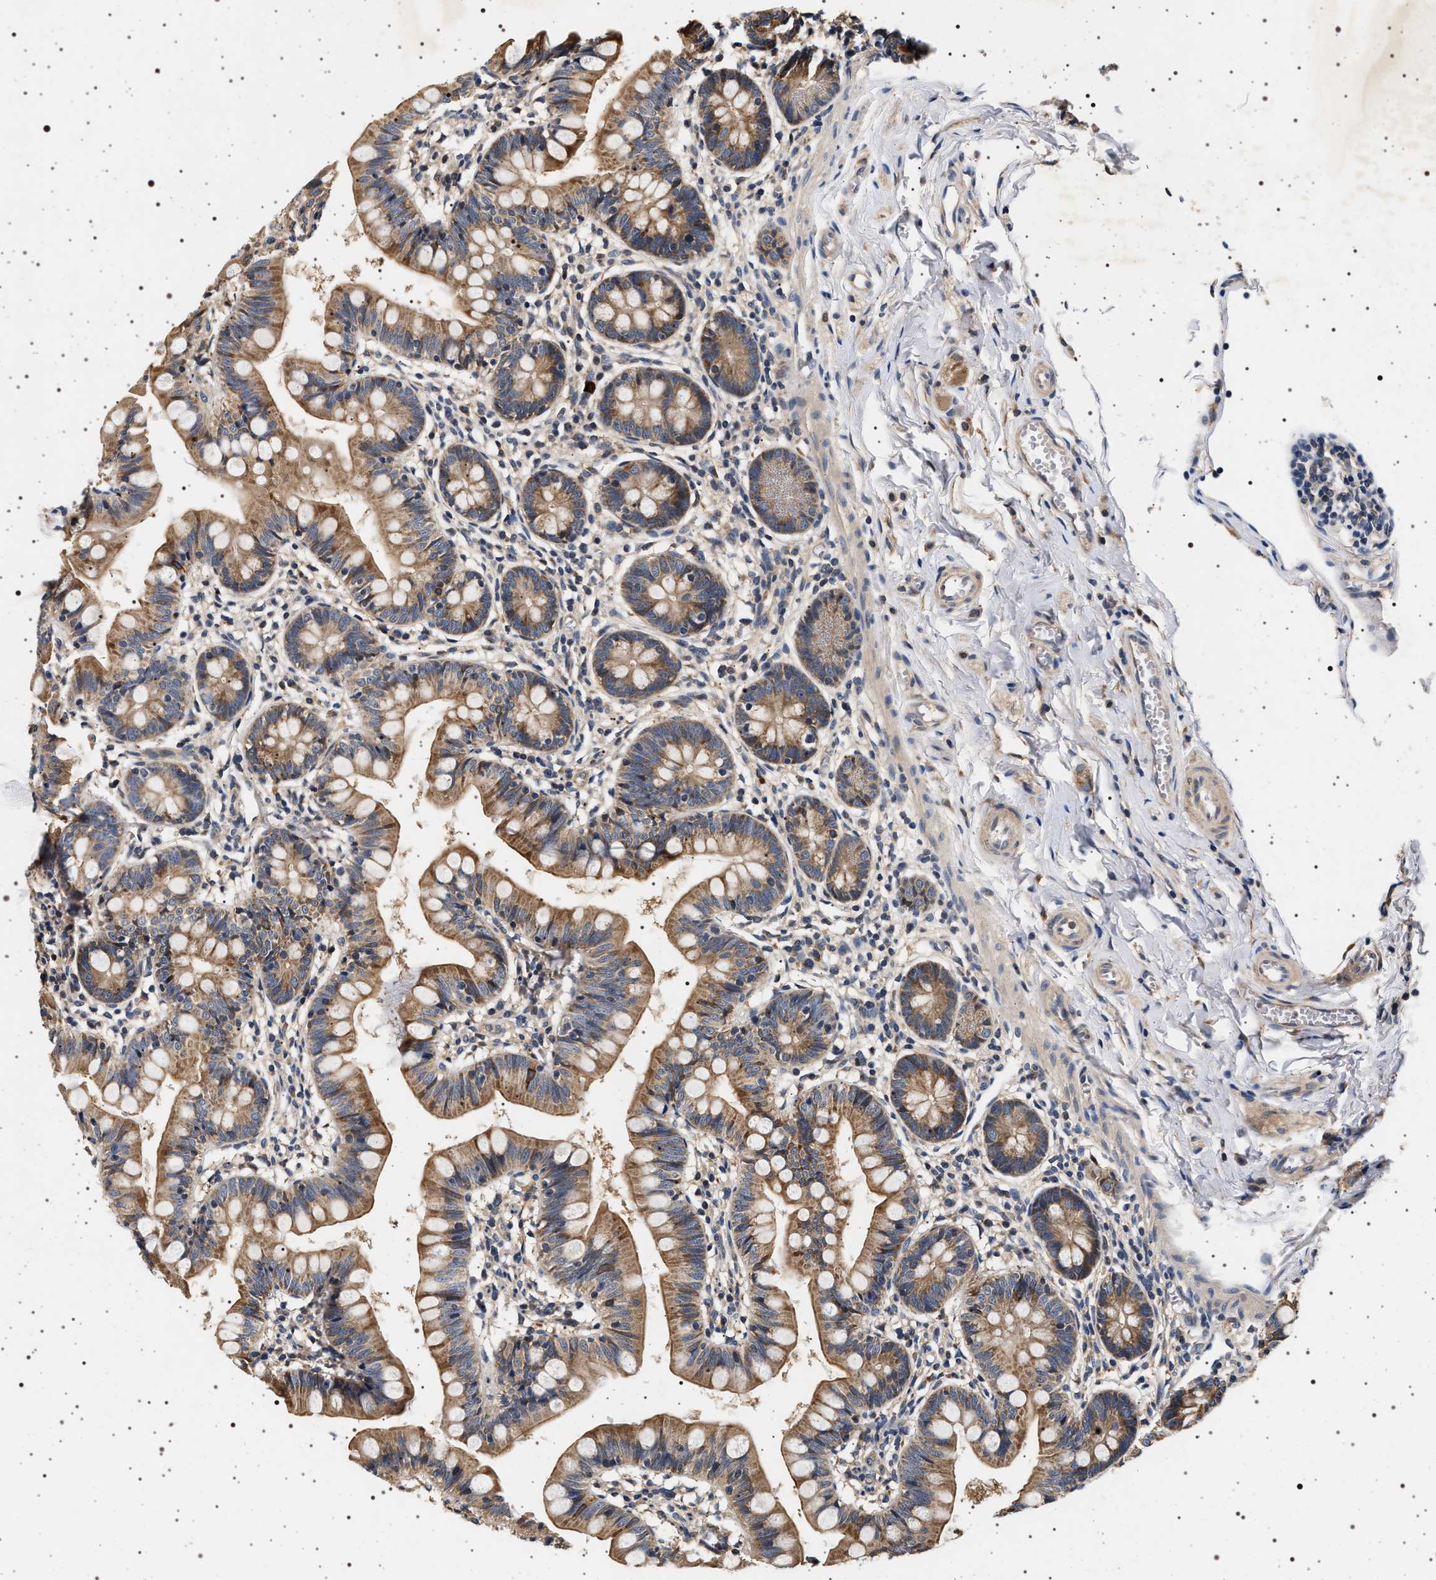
{"staining": {"intensity": "moderate", "quantity": ">75%", "location": "cytoplasmic/membranous"}, "tissue": "small intestine", "cell_type": "Glandular cells", "image_type": "normal", "snomed": [{"axis": "morphology", "description": "Normal tissue, NOS"}, {"axis": "topography", "description": "Small intestine"}], "caption": "Immunohistochemical staining of normal human small intestine reveals medium levels of moderate cytoplasmic/membranous expression in approximately >75% of glandular cells.", "gene": "DCBLD2", "patient": {"sex": "male", "age": 7}}